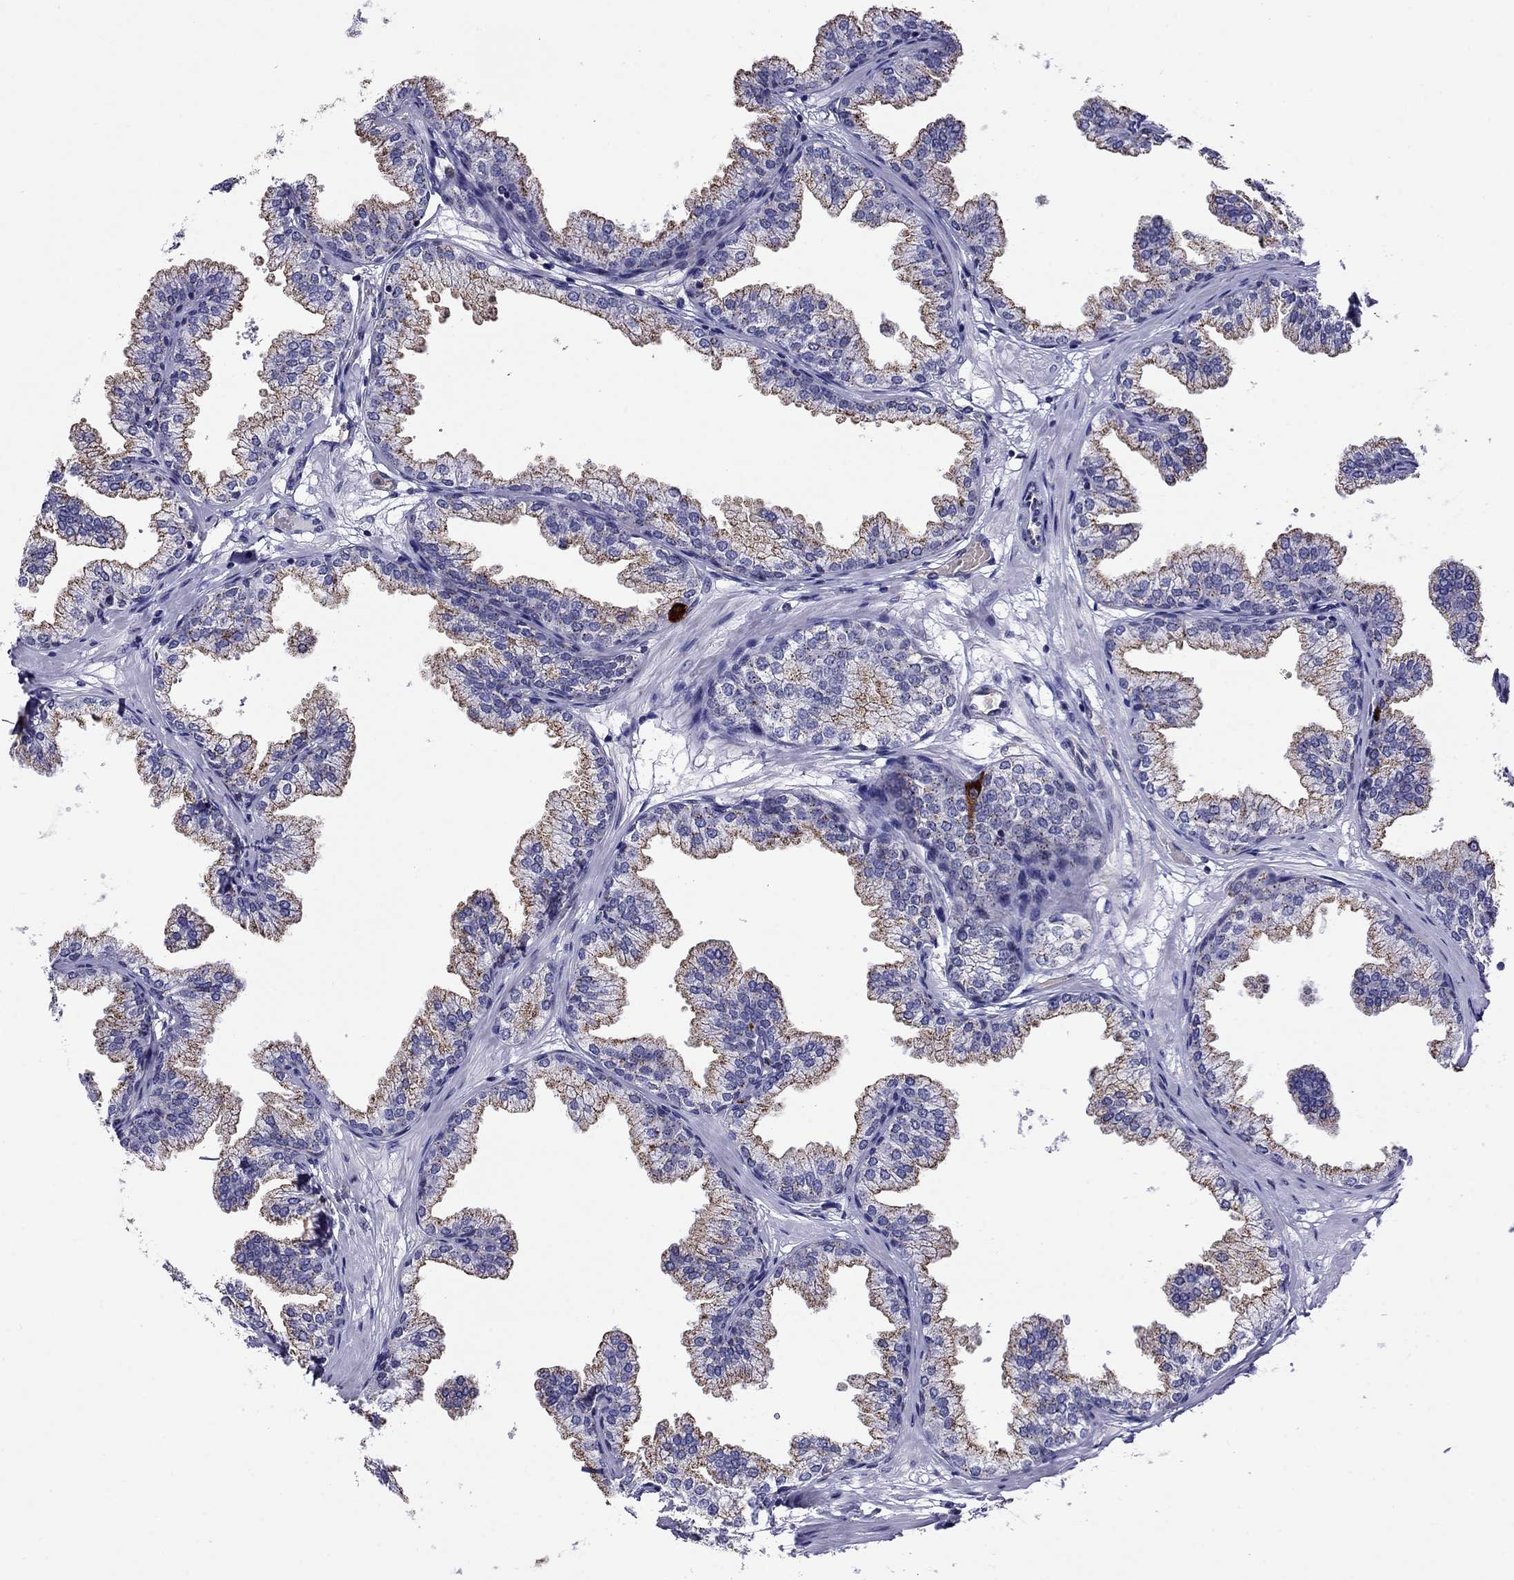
{"staining": {"intensity": "moderate", "quantity": "25%-75%", "location": "cytoplasmic/membranous"}, "tissue": "prostate", "cell_type": "Glandular cells", "image_type": "normal", "snomed": [{"axis": "morphology", "description": "Normal tissue, NOS"}, {"axis": "topography", "description": "Prostate"}], "caption": "A medium amount of moderate cytoplasmic/membranous positivity is present in about 25%-75% of glandular cells in benign prostate. The staining was performed using DAB (3,3'-diaminobenzidine), with brown indicating positive protein expression. Nuclei are stained blue with hematoxylin.", "gene": "SCG2", "patient": {"sex": "male", "age": 37}}